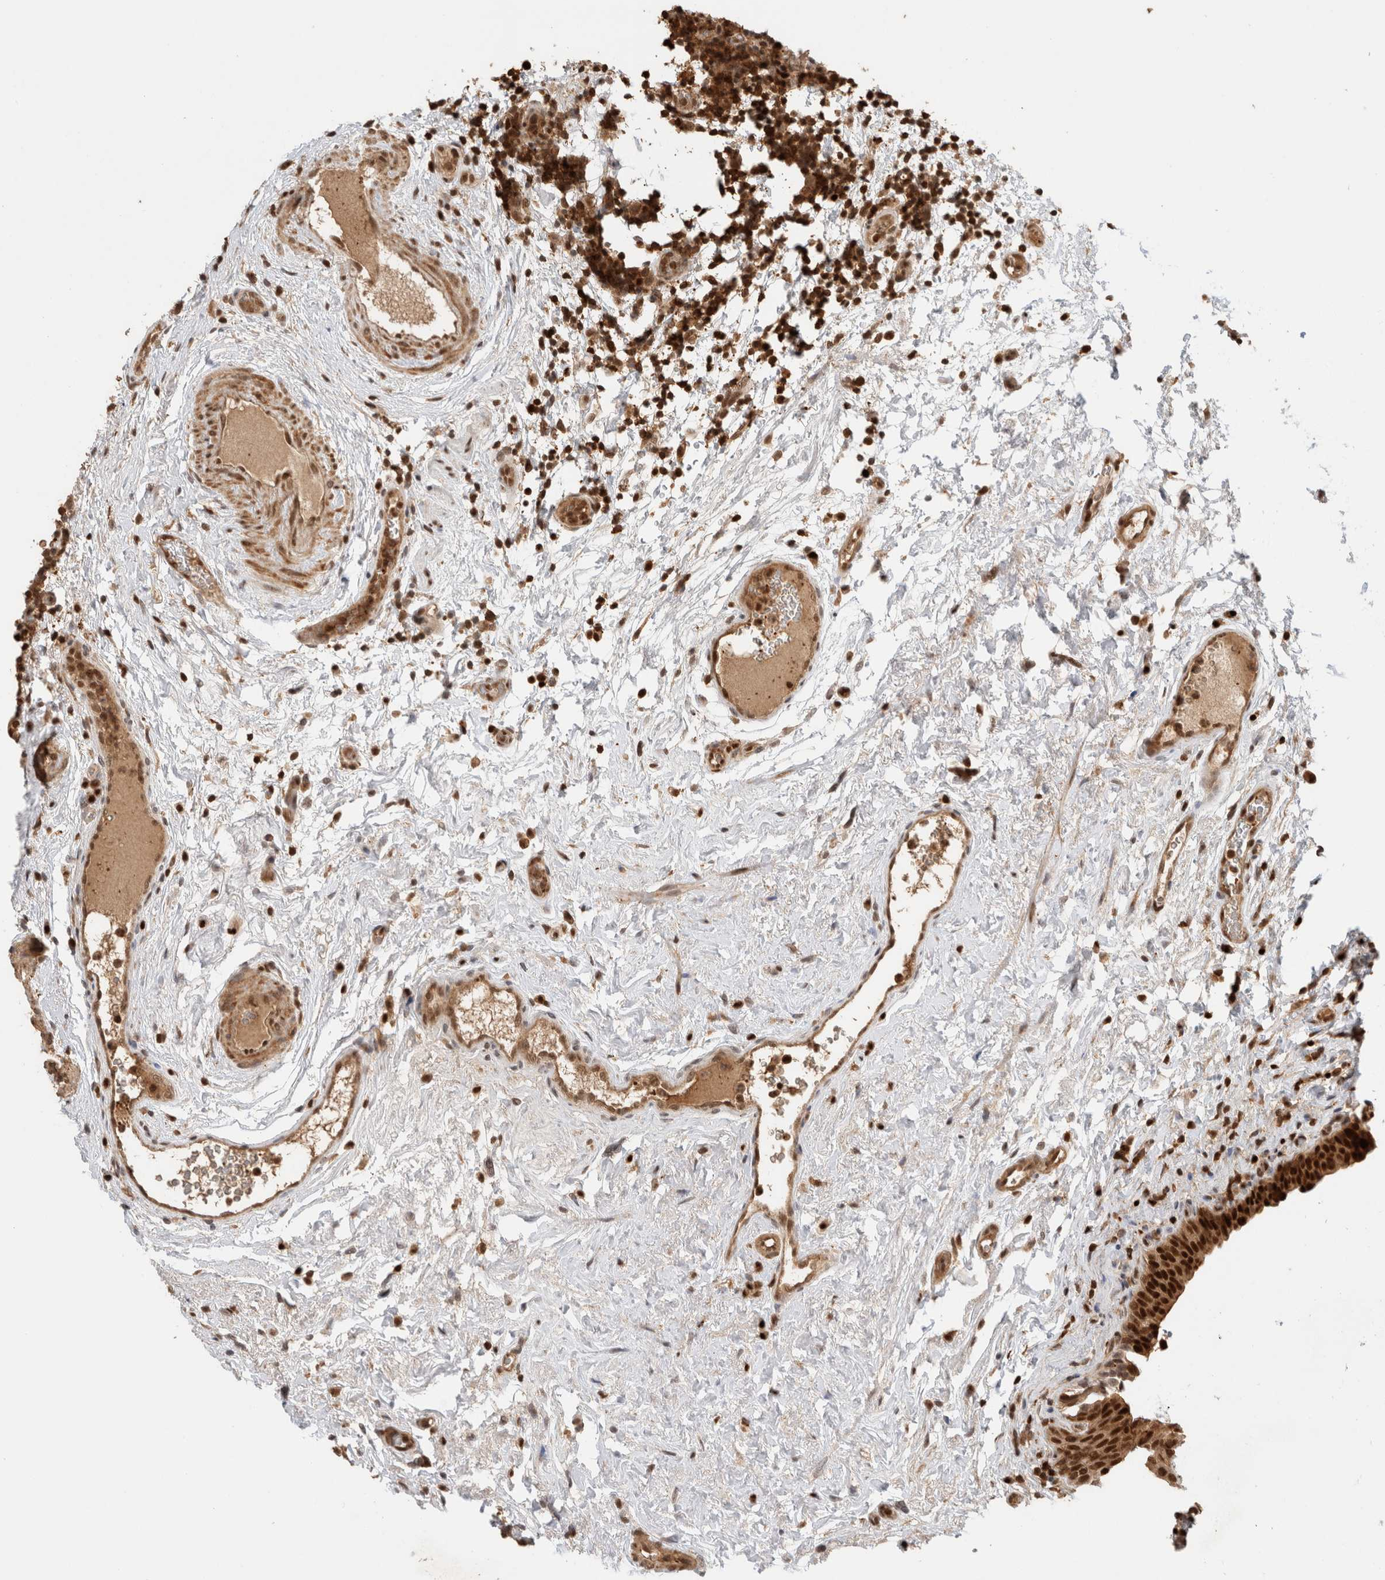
{"staining": {"intensity": "strong", "quantity": ">75%", "location": "cytoplasmic/membranous,nuclear"}, "tissue": "urinary bladder", "cell_type": "Urothelial cells", "image_type": "normal", "snomed": [{"axis": "morphology", "description": "Normal tissue, NOS"}, {"axis": "topography", "description": "Urinary bladder"}], "caption": "Immunohistochemical staining of benign human urinary bladder shows high levels of strong cytoplasmic/membranous,nuclear staining in approximately >75% of urothelial cells.", "gene": "SNRNP40", "patient": {"sex": "male", "age": 83}}